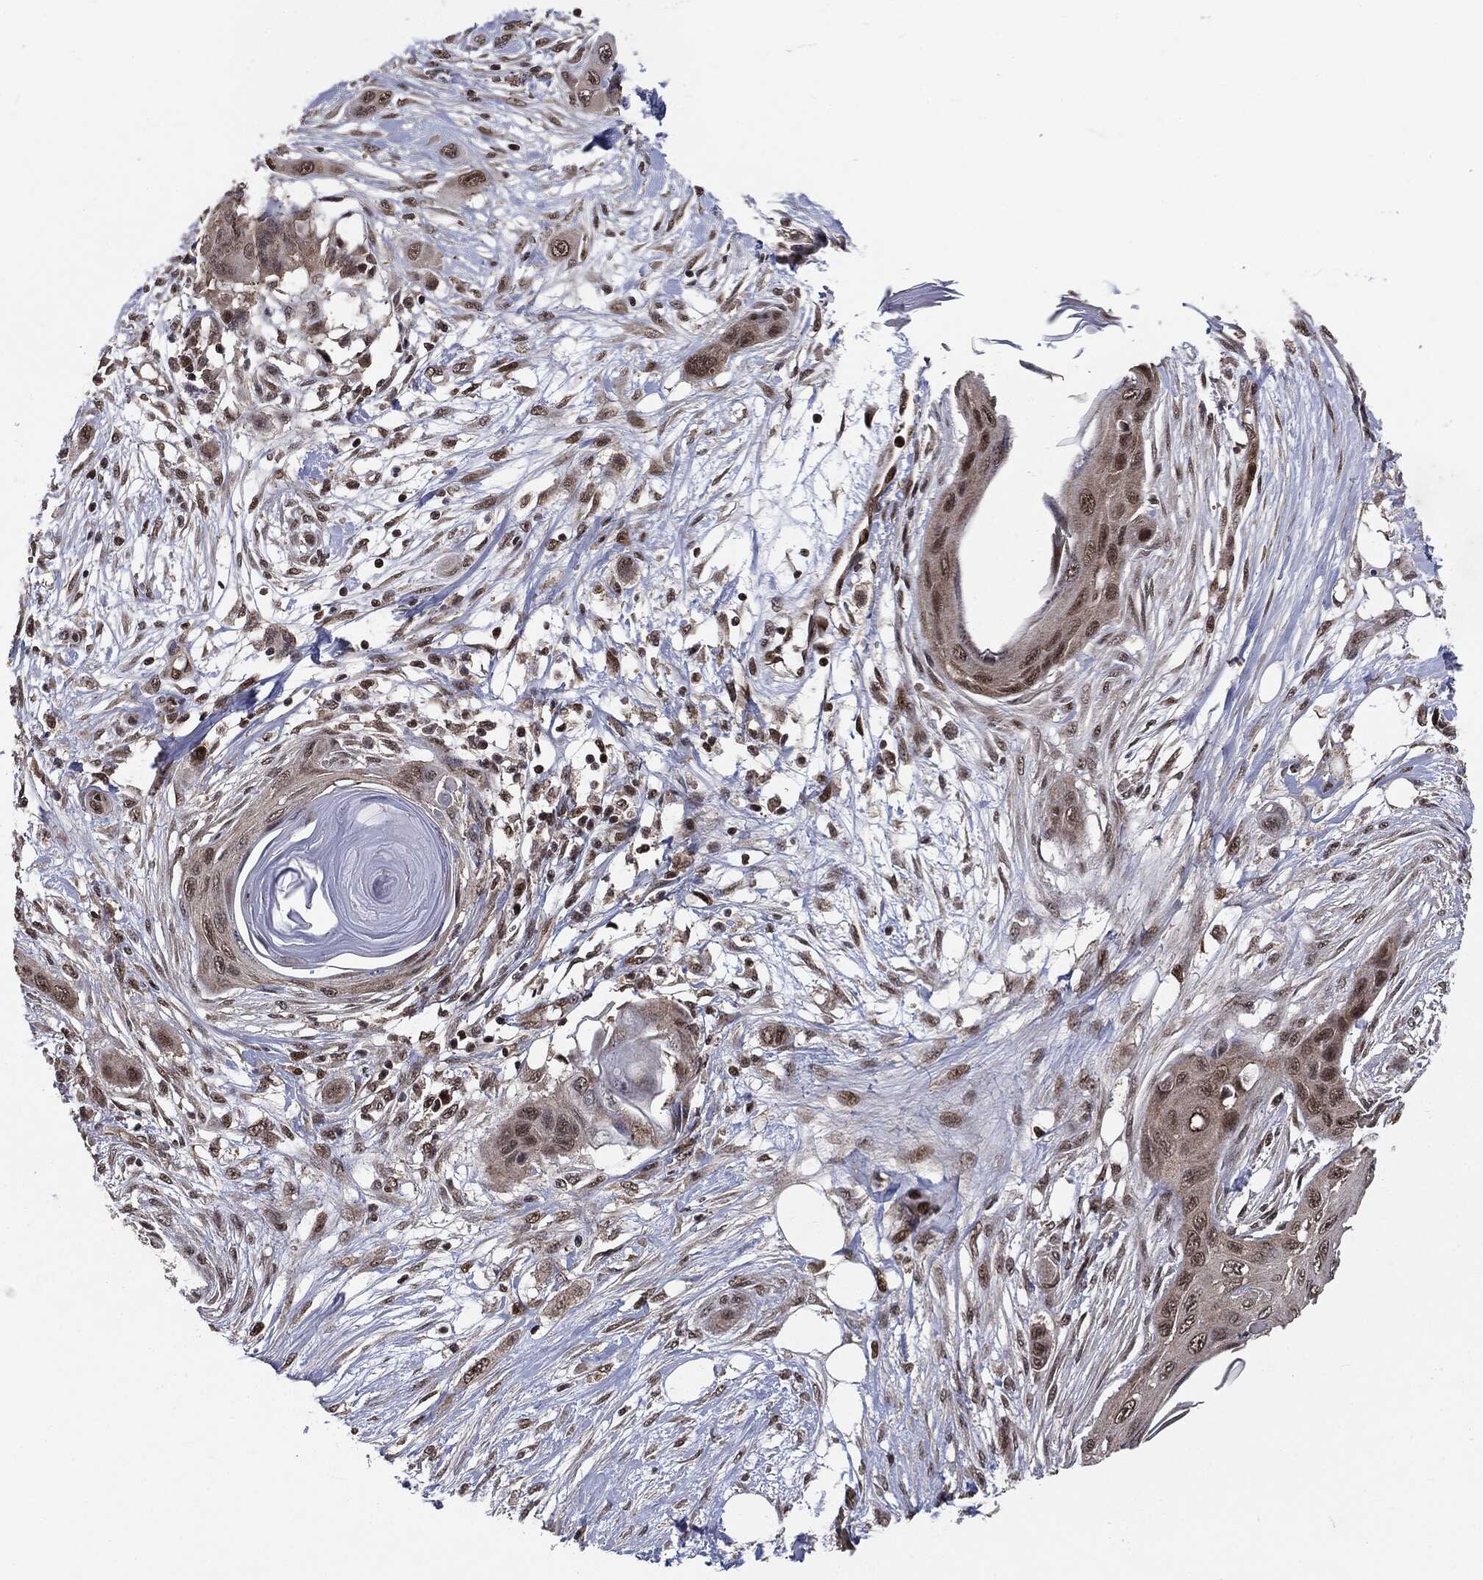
{"staining": {"intensity": "moderate", "quantity": "<25%", "location": "nuclear"}, "tissue": "skin cancer", "cell_type": "Tumor cells", "image_type": "cancer", "snomed": [{"axis": "morphology", "description": "Squamous cell carcinoma, NOS"}, {"axis": "topography", "description": "Skin"}], "caption": "A photomicrograph showing moderate nuclear expression in approximately <25% of tumor cells in squamous cell carcinoma (skin), as visualized by brown immunohistochemical staining.", "gene": "PTPA", "patient": {"sex": "male", "age": 79}}